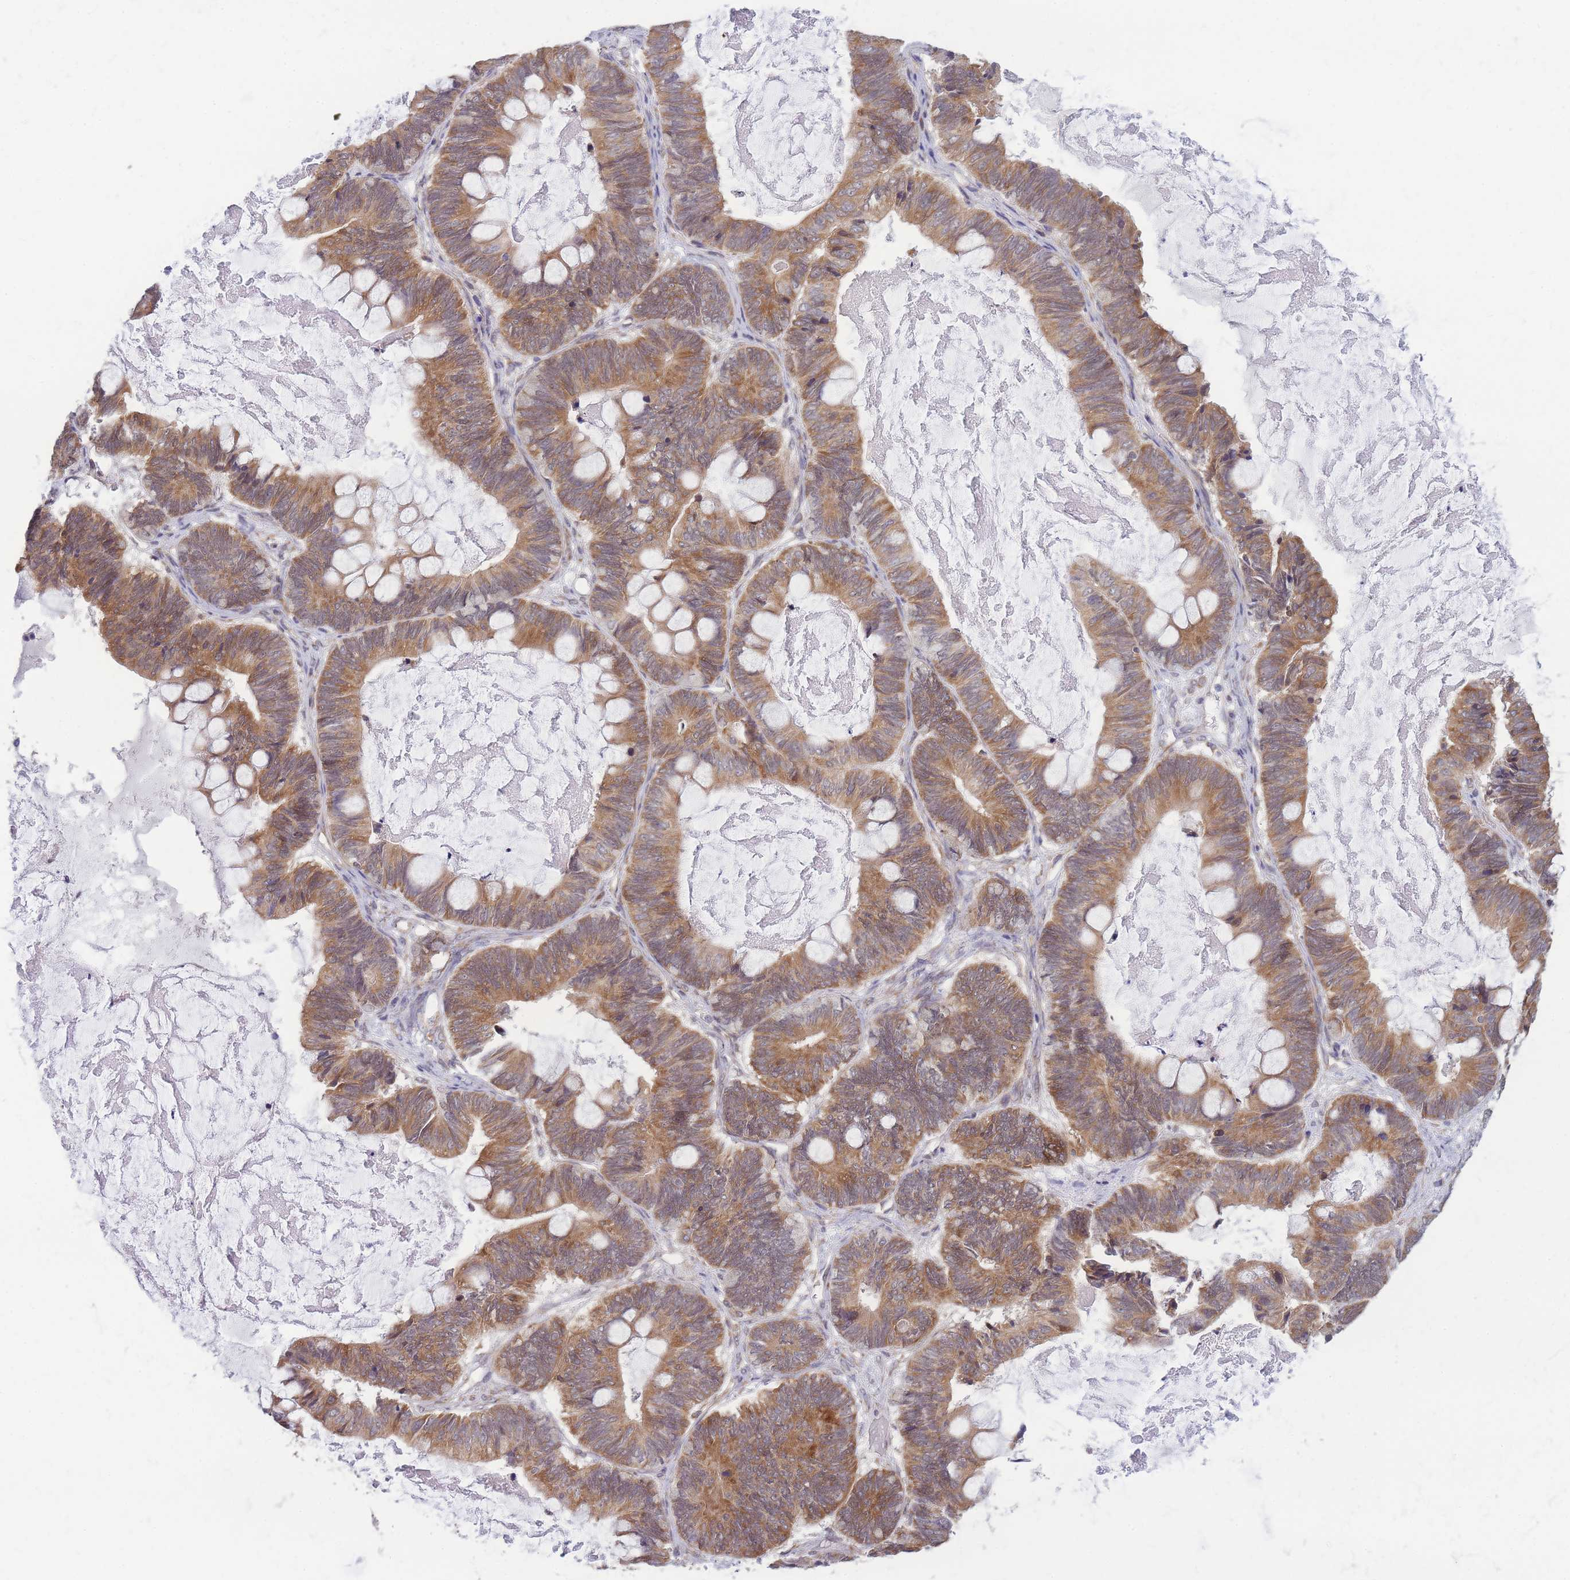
{"staining": {"intensity": "moderate", "quantity": ">75%", "location": "cytoplasmic/membranous"}, "tissue": "ovarian cancer", "cell_type": "Tumor cells", "image_type": "cancer", "snomed": [{"axis": "morphology", "description": "Cystadenocarcinoma, mucinous, NOS"}, {"axis": "topography", "description": "Ovary"}], "caption": "Tumor cells display medium levels of moderate cytoplasmic/membranous positivity in about >75% of cells in ovarian cancer. (DAB IHC with brightfield microscopy, high magnification).", "gene": "MRPL23", "patient": {"sex": "female", "age": 61}}